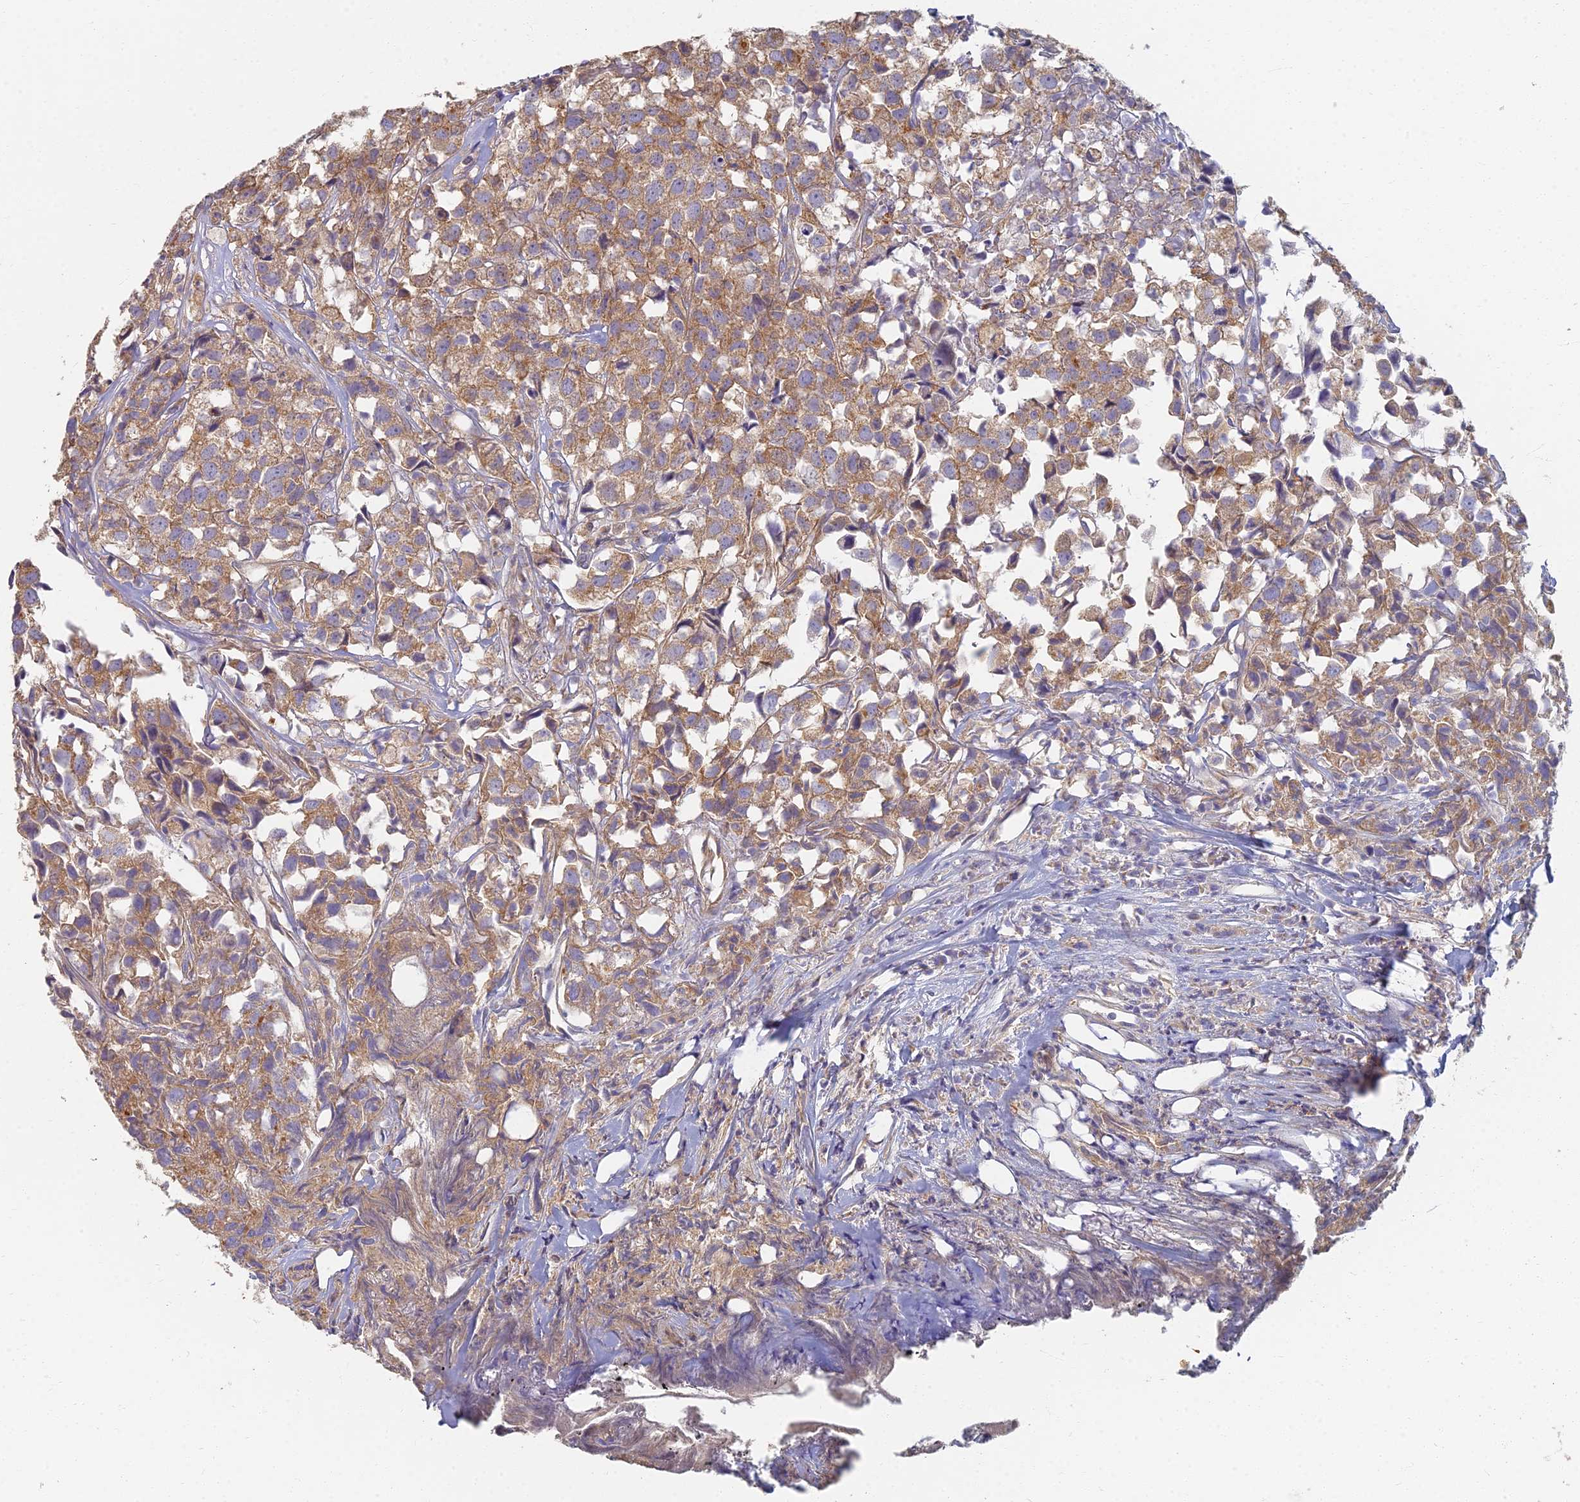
{"staining": {"intensity": "moderate", "quantity": ">75%", "location": "cytoplasmic/membranous"}, "tissue": "urothelial cancer", "cell_type": "Tumor cells", "image_type": "cancer", "snomed": [{"axis": "morphology", "description": "Urothelial carcinoma, High grade"}, {"axis": "topography", "description": "Urinary bladder"}], "caption": "Immunohistochemistry (IHC) micrograph of high-grade urothelial carcinoma stained for a protein (brown), which displays medium levels of moderate cytoplasmic/membranous staining in about >75% of tumor cells.", "gene": "RBSN", "patient": {"sex": "female", "age": 75}}